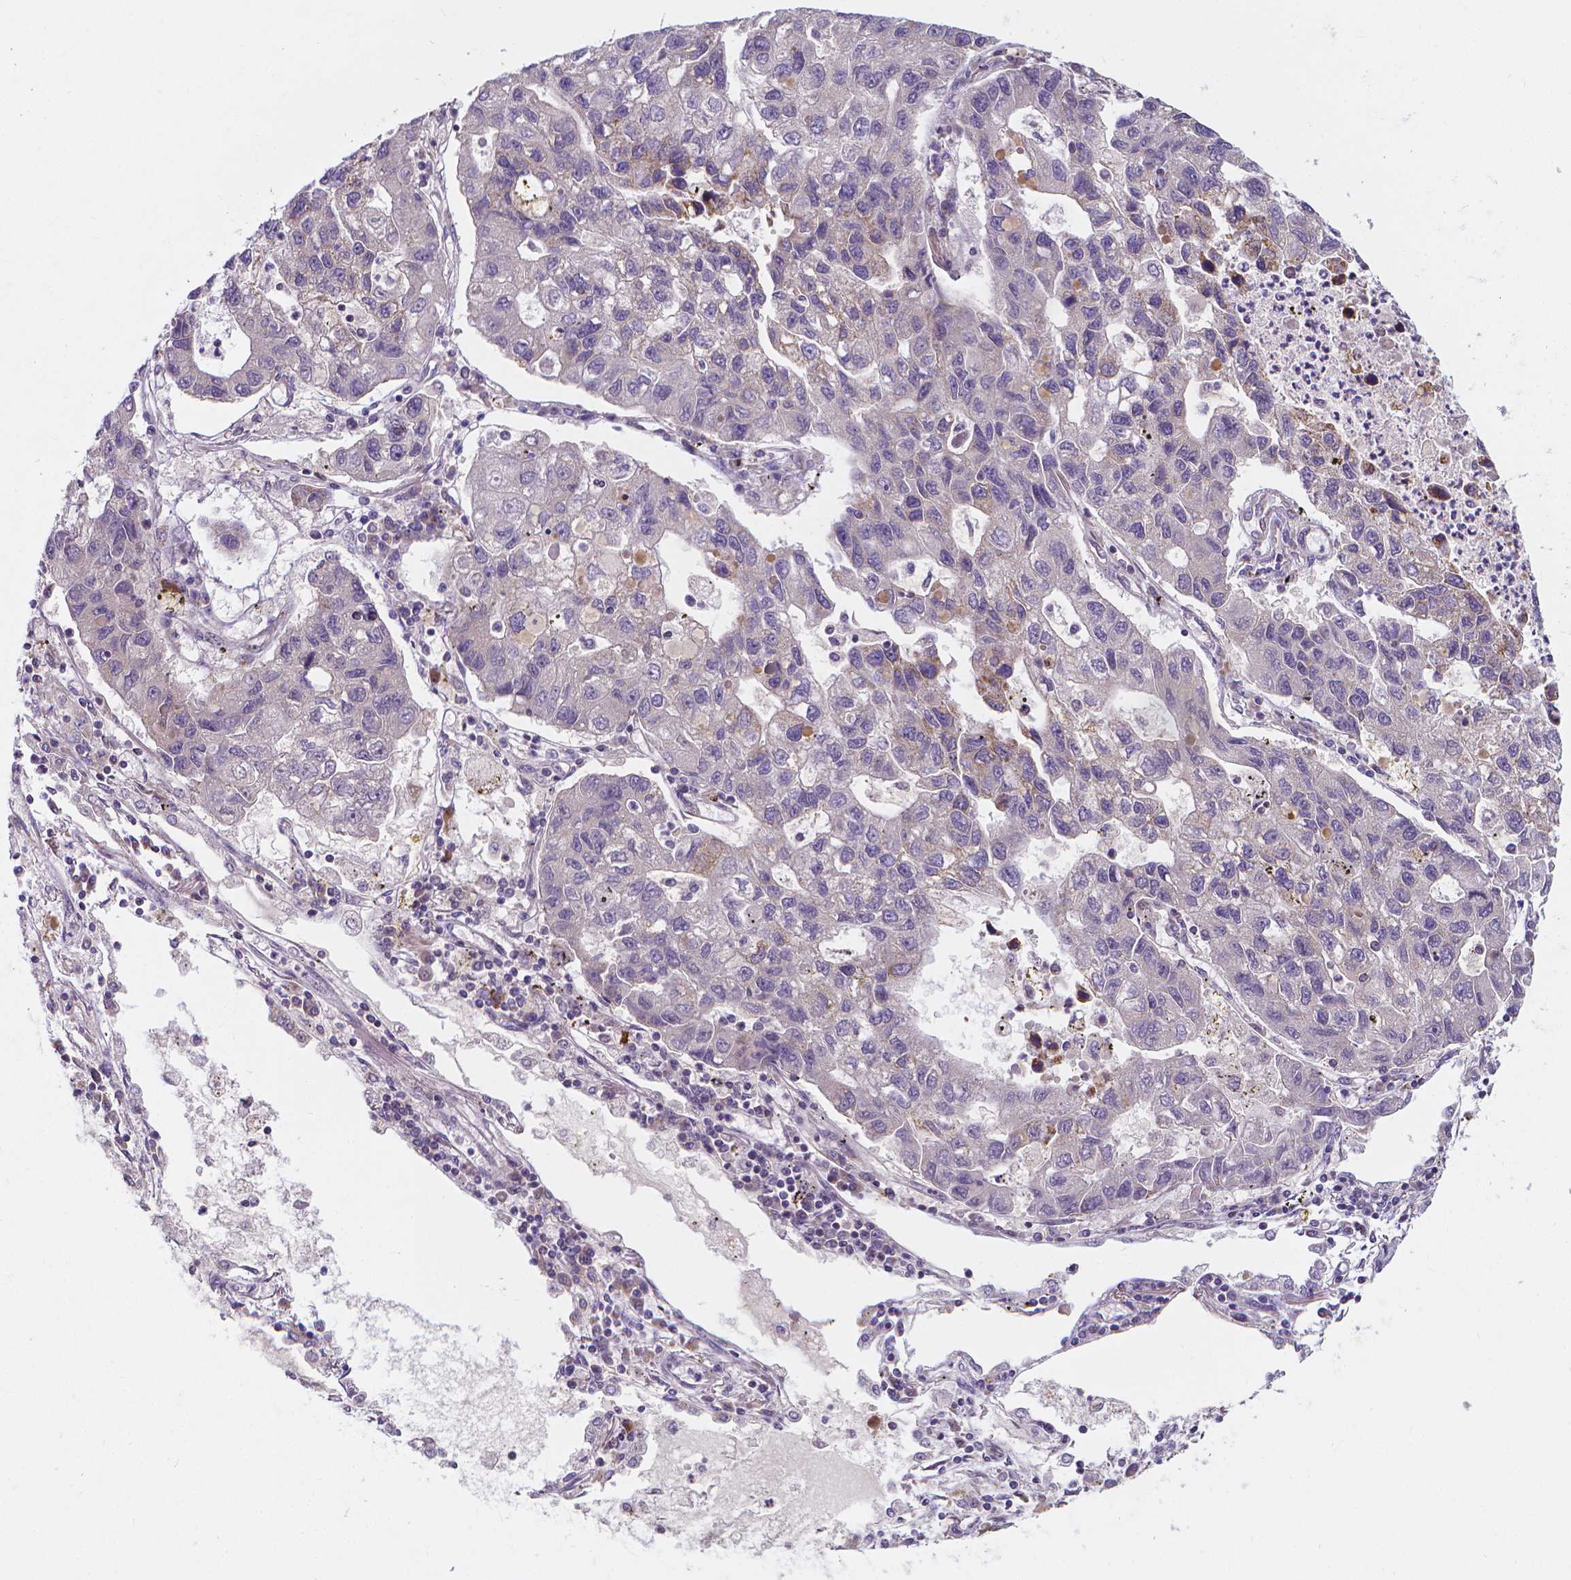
{"staining": {"intensity": "negative", "quantity": "none", "location": "none"}, "tissue": "lung cancer", "cell_type": "Tumor cells", "image_type": "cancer", "snomed": [{"axis": "morphology", "description": "Adenocarcinoma, NOS"}, {"axis": "topography", "description": "Bronchus"}, {"axis": "topography", "description": "Lung"}], "caption": "Immunohistochemistry histopathology image of neoplastic tissue: human lung adenocarcinoma stained with DAB (3,3'-diaminobenzidine) shows no significant protein positivity in tumor cells.", "gene": "SNCAIP", "patient": {"sex": "female", "age": 51}}